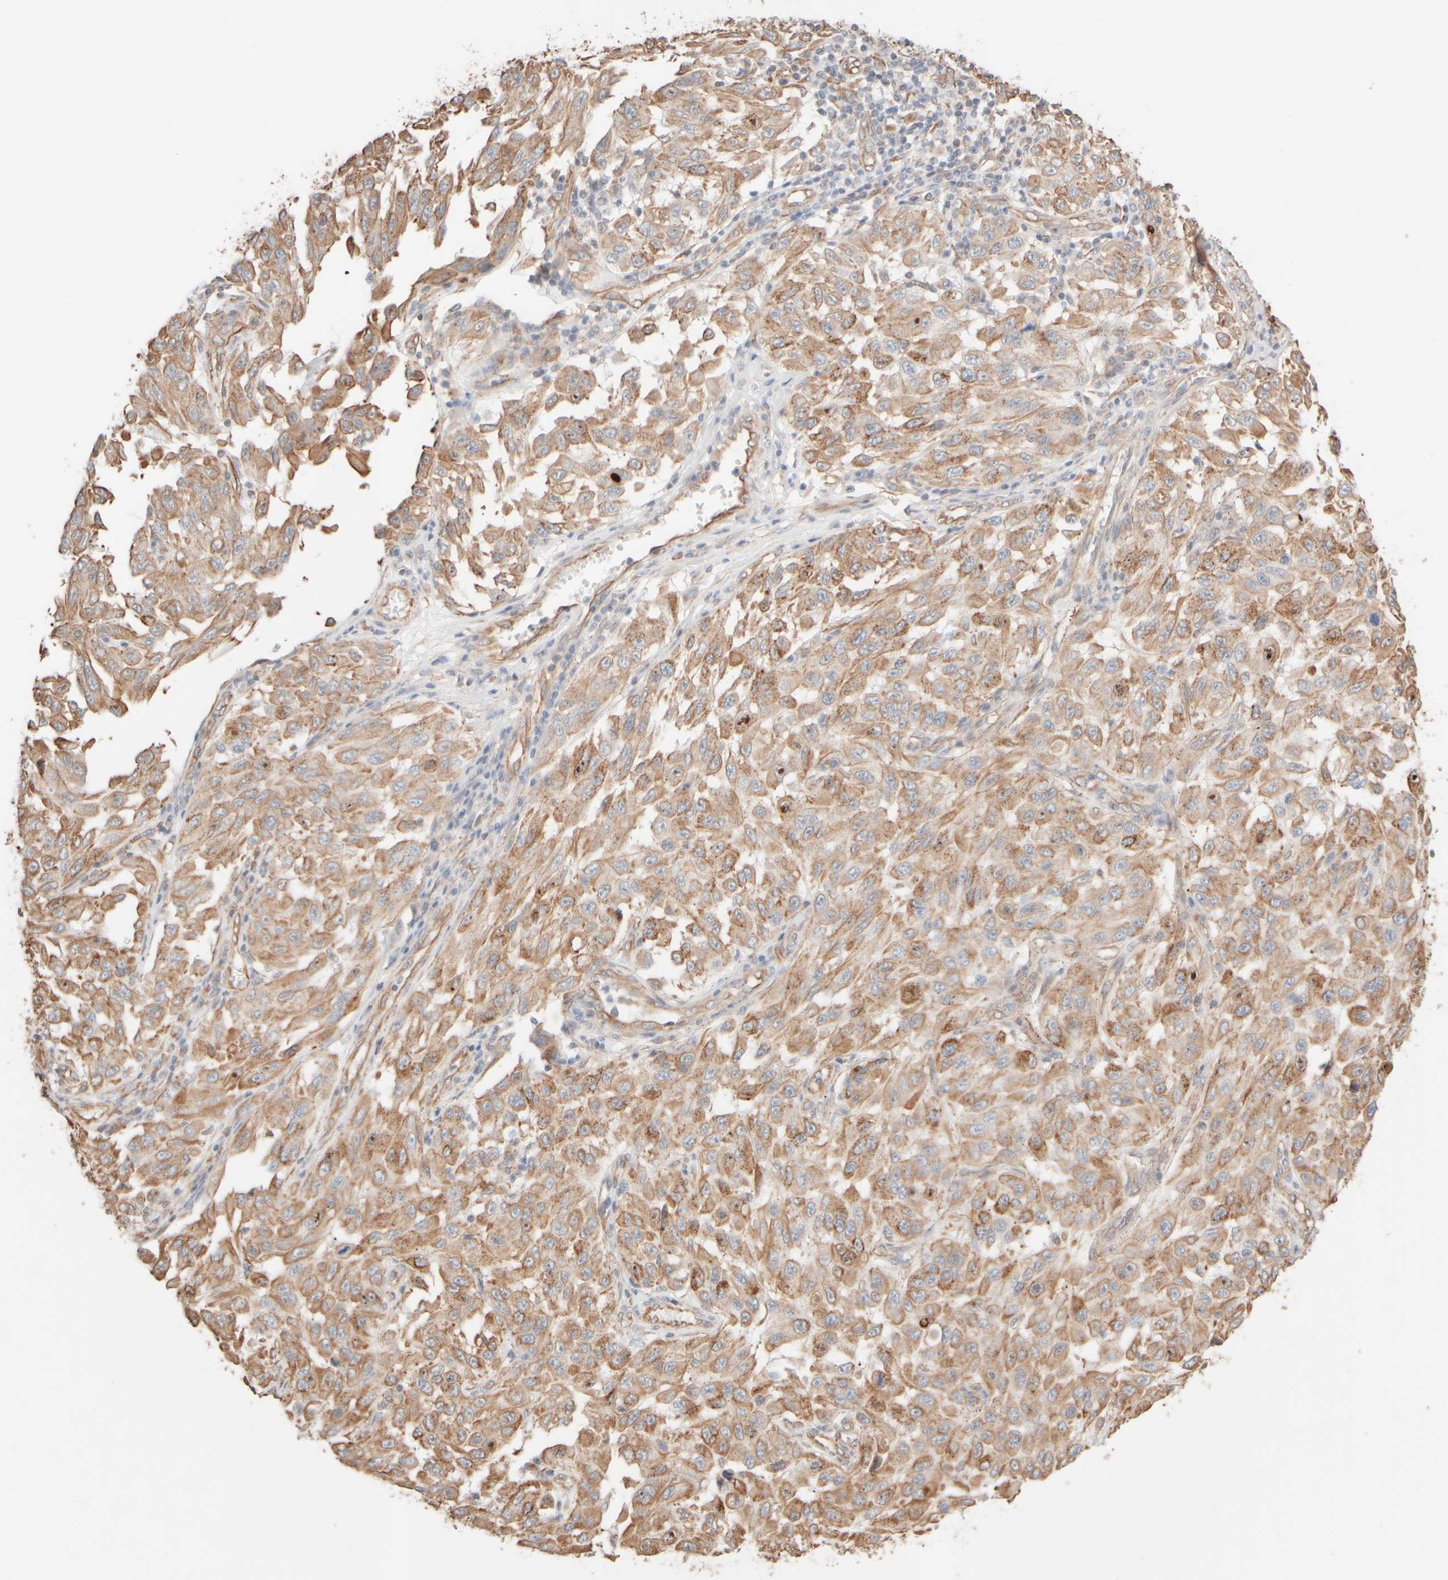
{"staining": {"intensity": "moderate", "quantity": ">75%", "location": "cytoplasmic/membranous"}, "tissue": "melanoma", "cell_type": "Tumor cells", "image_type": "cancer", "snomed": [{"axis": "morphology", "description": "Malignant melanoma, NOS"}, {"axis": "topography", "description": "Skin"}], "caption": "The image demonstrates a brown stain indicating the presence of a protein in the cytoplasmic/membranous of tumor cells in melanoma. (brown staining indicates protein expression, while blue staining denotes nuclei).", "gene": "KRT15", "patient": {"sex": "male", "age": 30}}